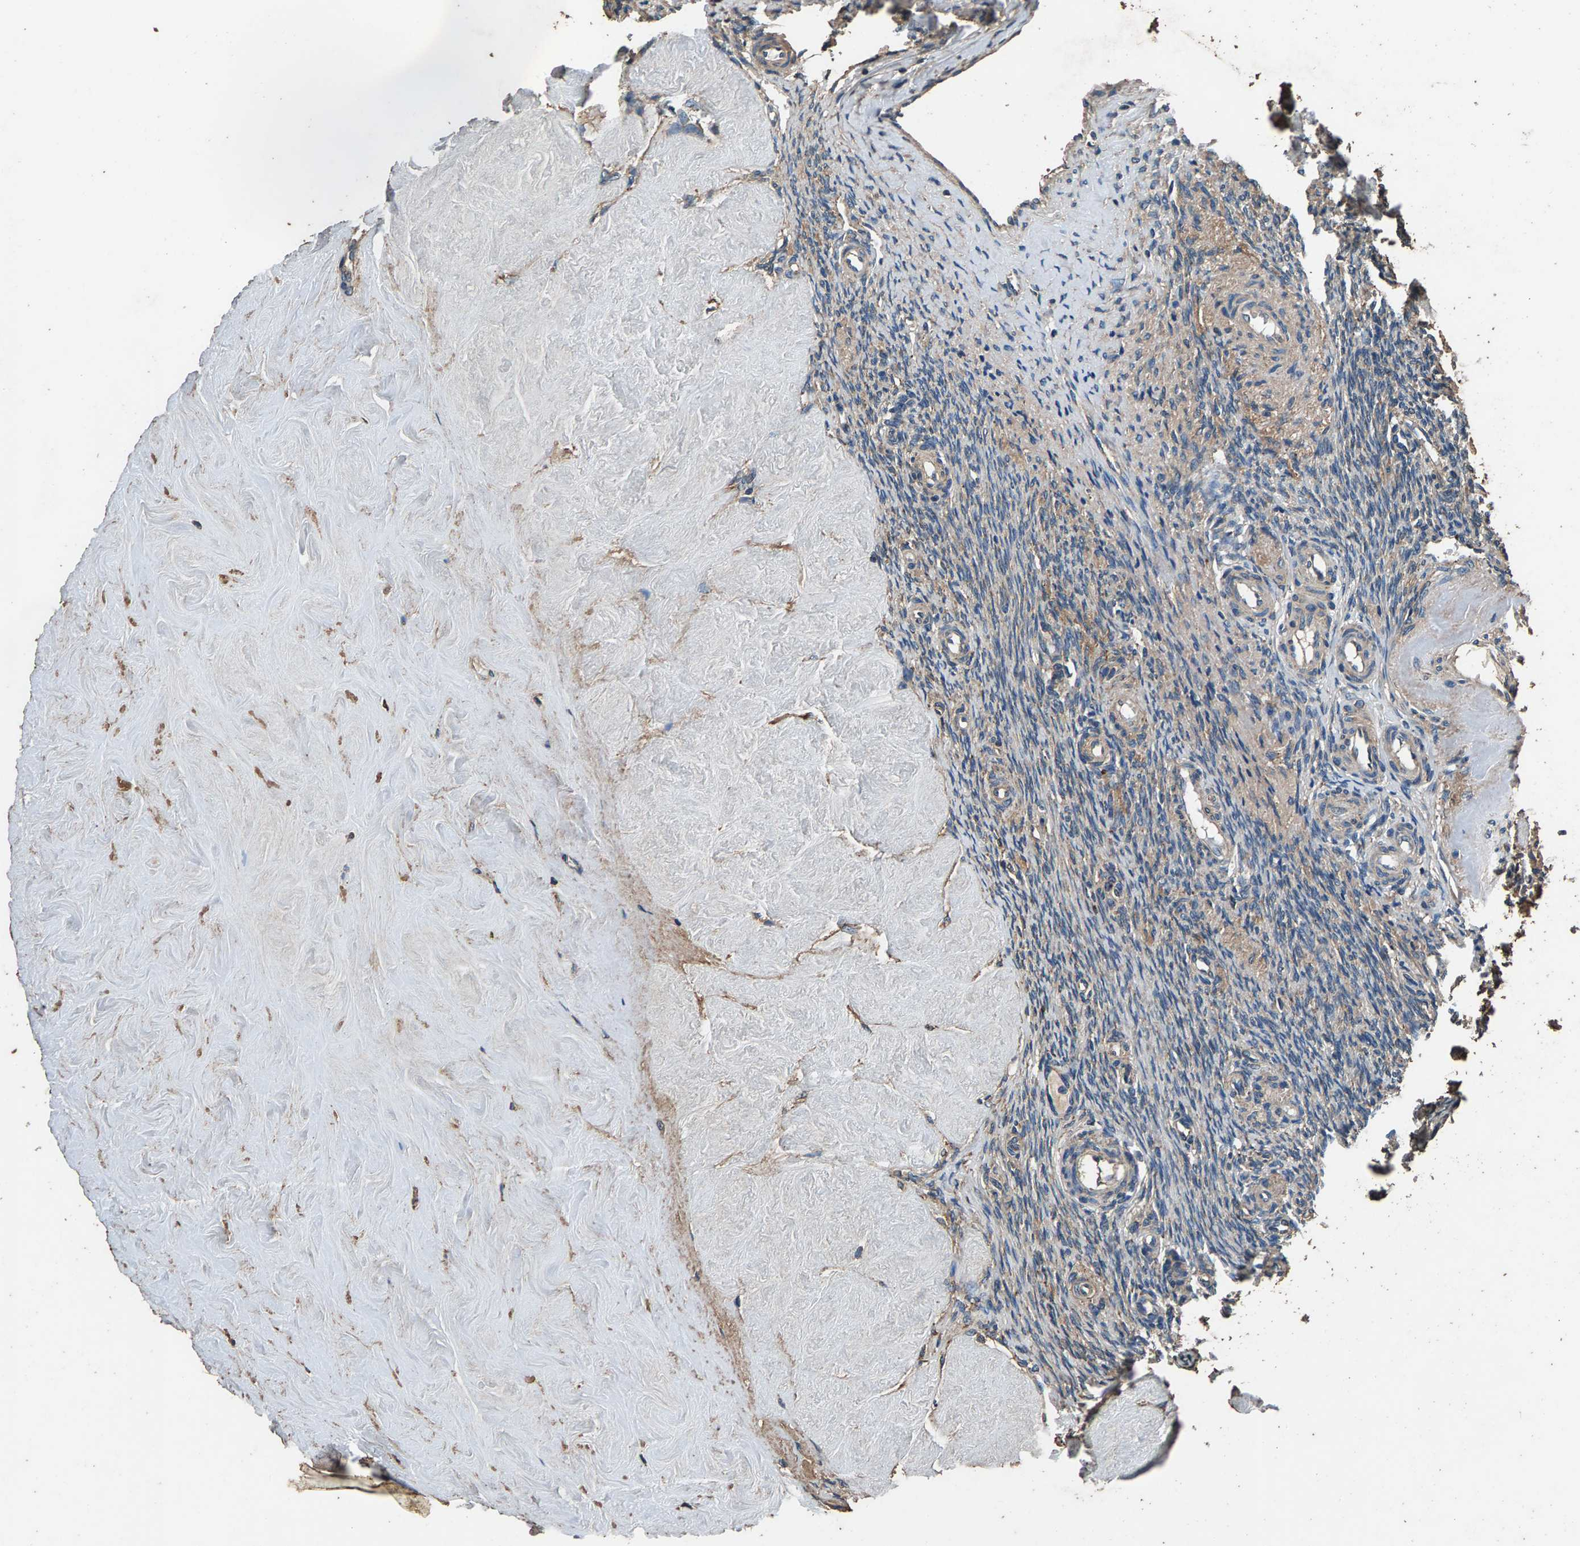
{"staining": {"intensity": "weak", "quantity": "25%-75%", "location": "cytoplasmic/membranous"}, "tissue": "ovary", "cell_type": "Follicle cells", "image_type": "normal", "snomed": [{"axis": "morphology", "description": "Normal tissue, NOS"}, {"axis": "topography", "description": "Ovary"}], "caption": "Immunohistochemical staining of normal human ovary reveals weak cytoplasmic/membranous protein expression in about 25%-75% of follicle cells. Nuclei are stained in blue.", "gene": "MRPL27", "patient": {"sex": "female", "age": 41}}